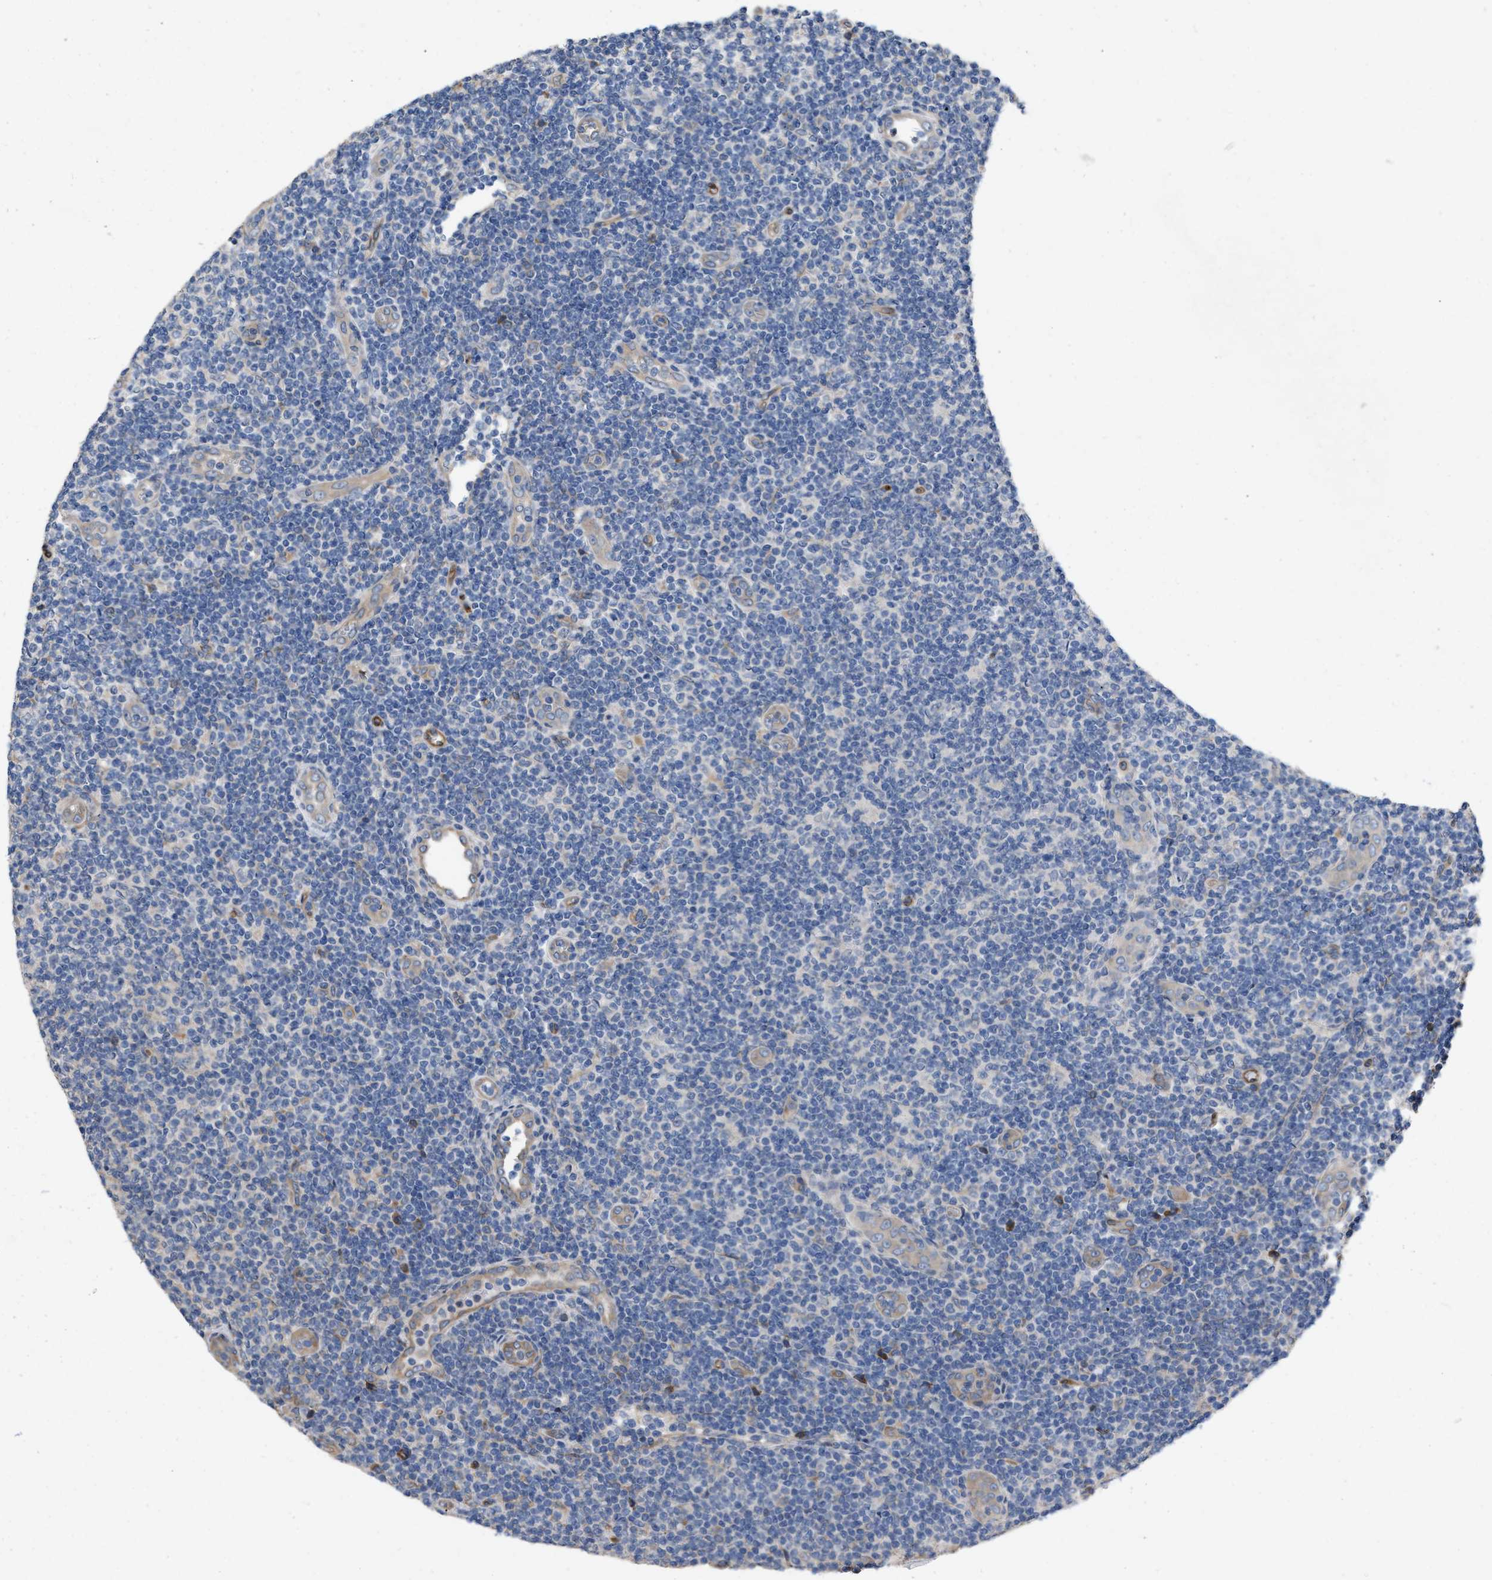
{"staining": {"intensity": "negative", "quantity": "none", "location": "none"}, "tissue": "lymphoma", "cell_type": "Tumor cells", "image_type": "cancer", "snomed": [{"axis": "morphology", "description": "Malignant lymphoma, non-Hodgkin's type, Low grade"}, {"axis": "topography", "description": "Lymph node"}], "caption": "There is no significant positivity in tumor cells of lymphoma.", "gene": "SLC4A11", "patient": {"sex": "male", "age": 83}}